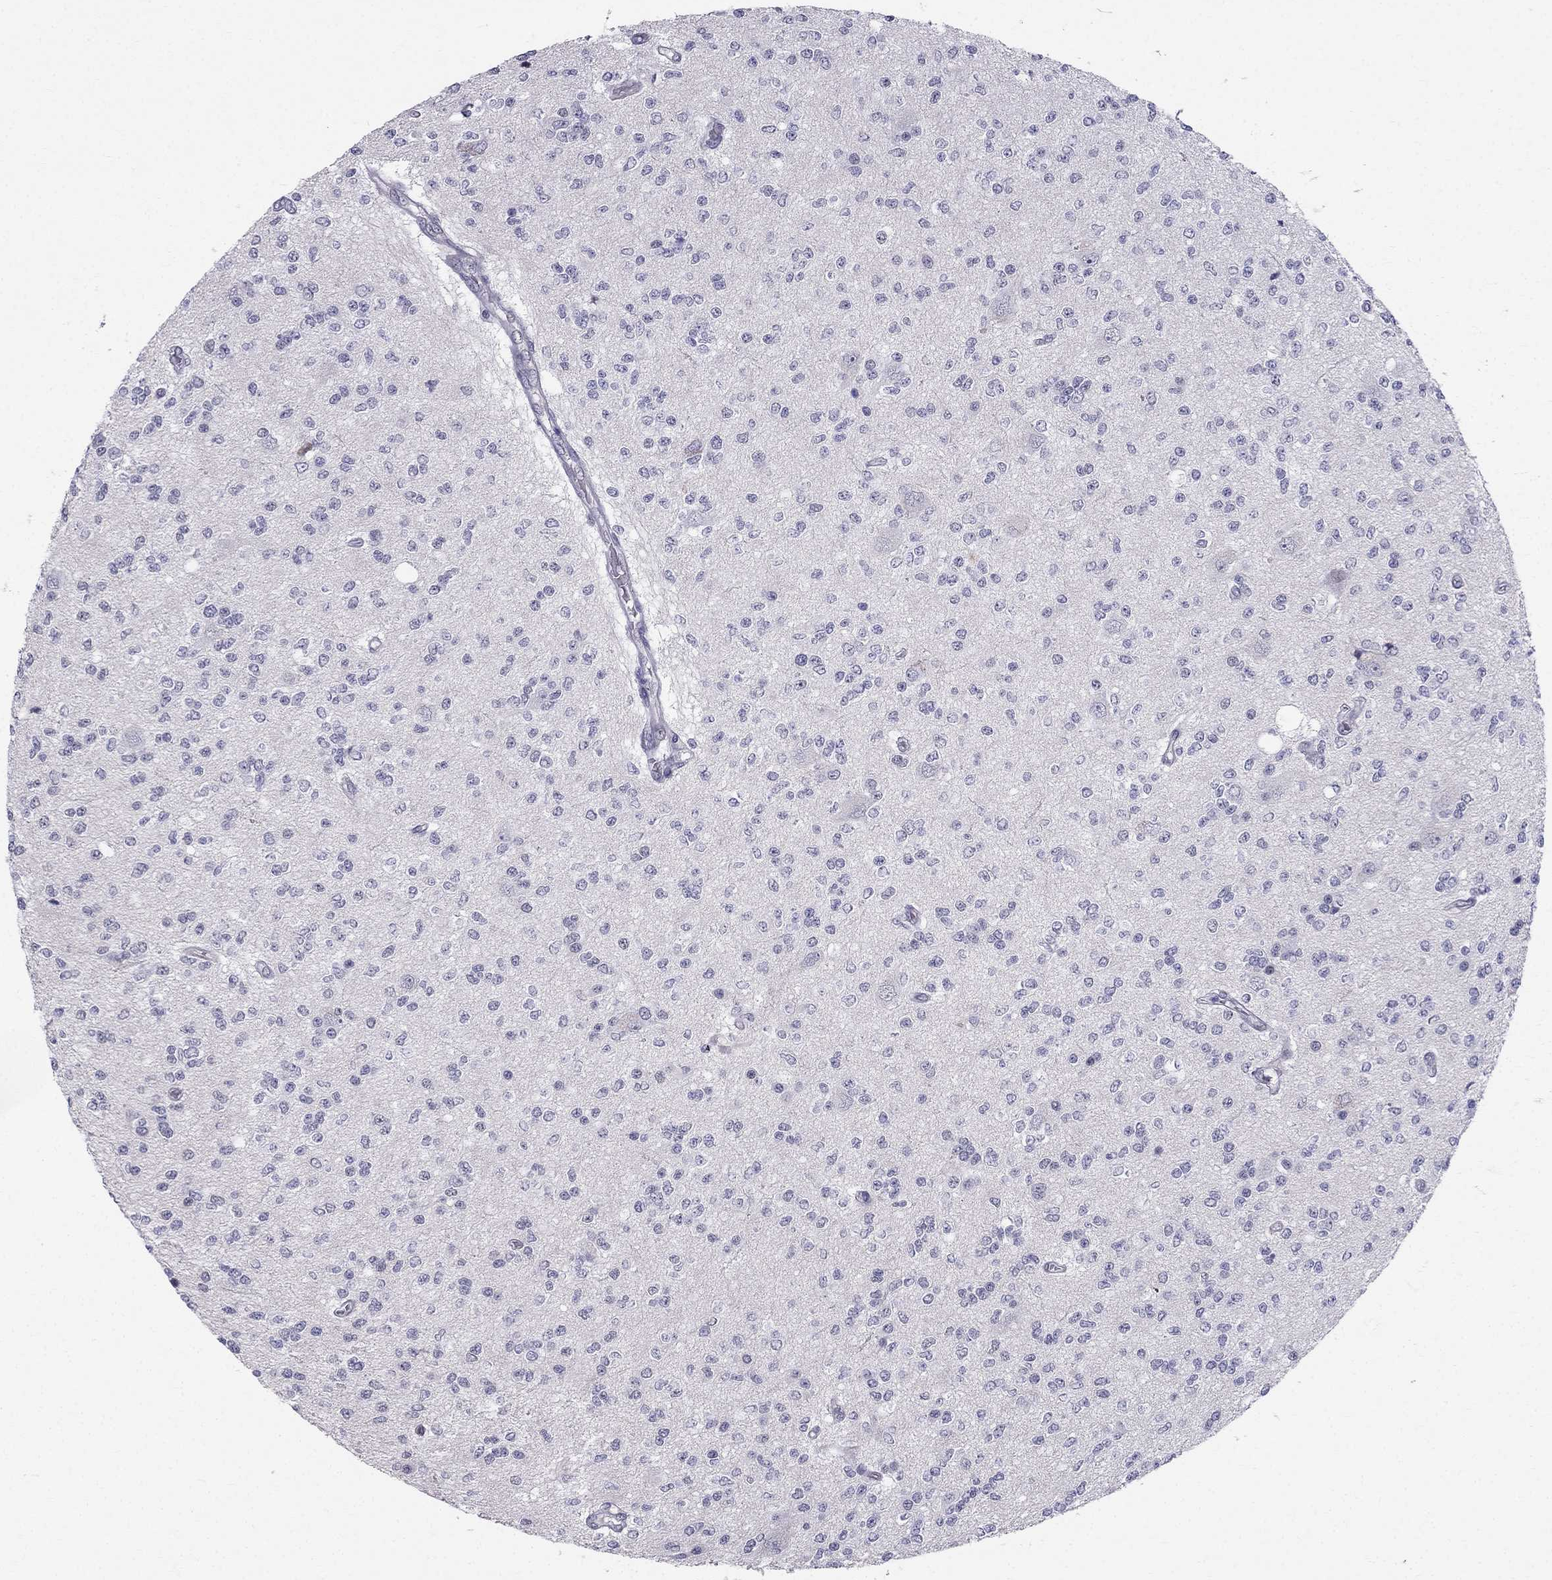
{"staining": {"intensity": "negative", "quantity": "none", "location": "none"}, "tissue": "glioma", "cell_type": "Tumor cells", "image_type": "cancer", "snomed": [{"axis": "morphology", "description": "Glioma, malignant, Low grade"}, {"axis": "topography", "description": "Brain"}], "caption": "This is a micrograph of immunohistochemistry staining of malignant glioma (low-grade), which shows no expression in tumor cells.", "gene": "BAG5", "patient": {"sex": "male", "age": 67}}